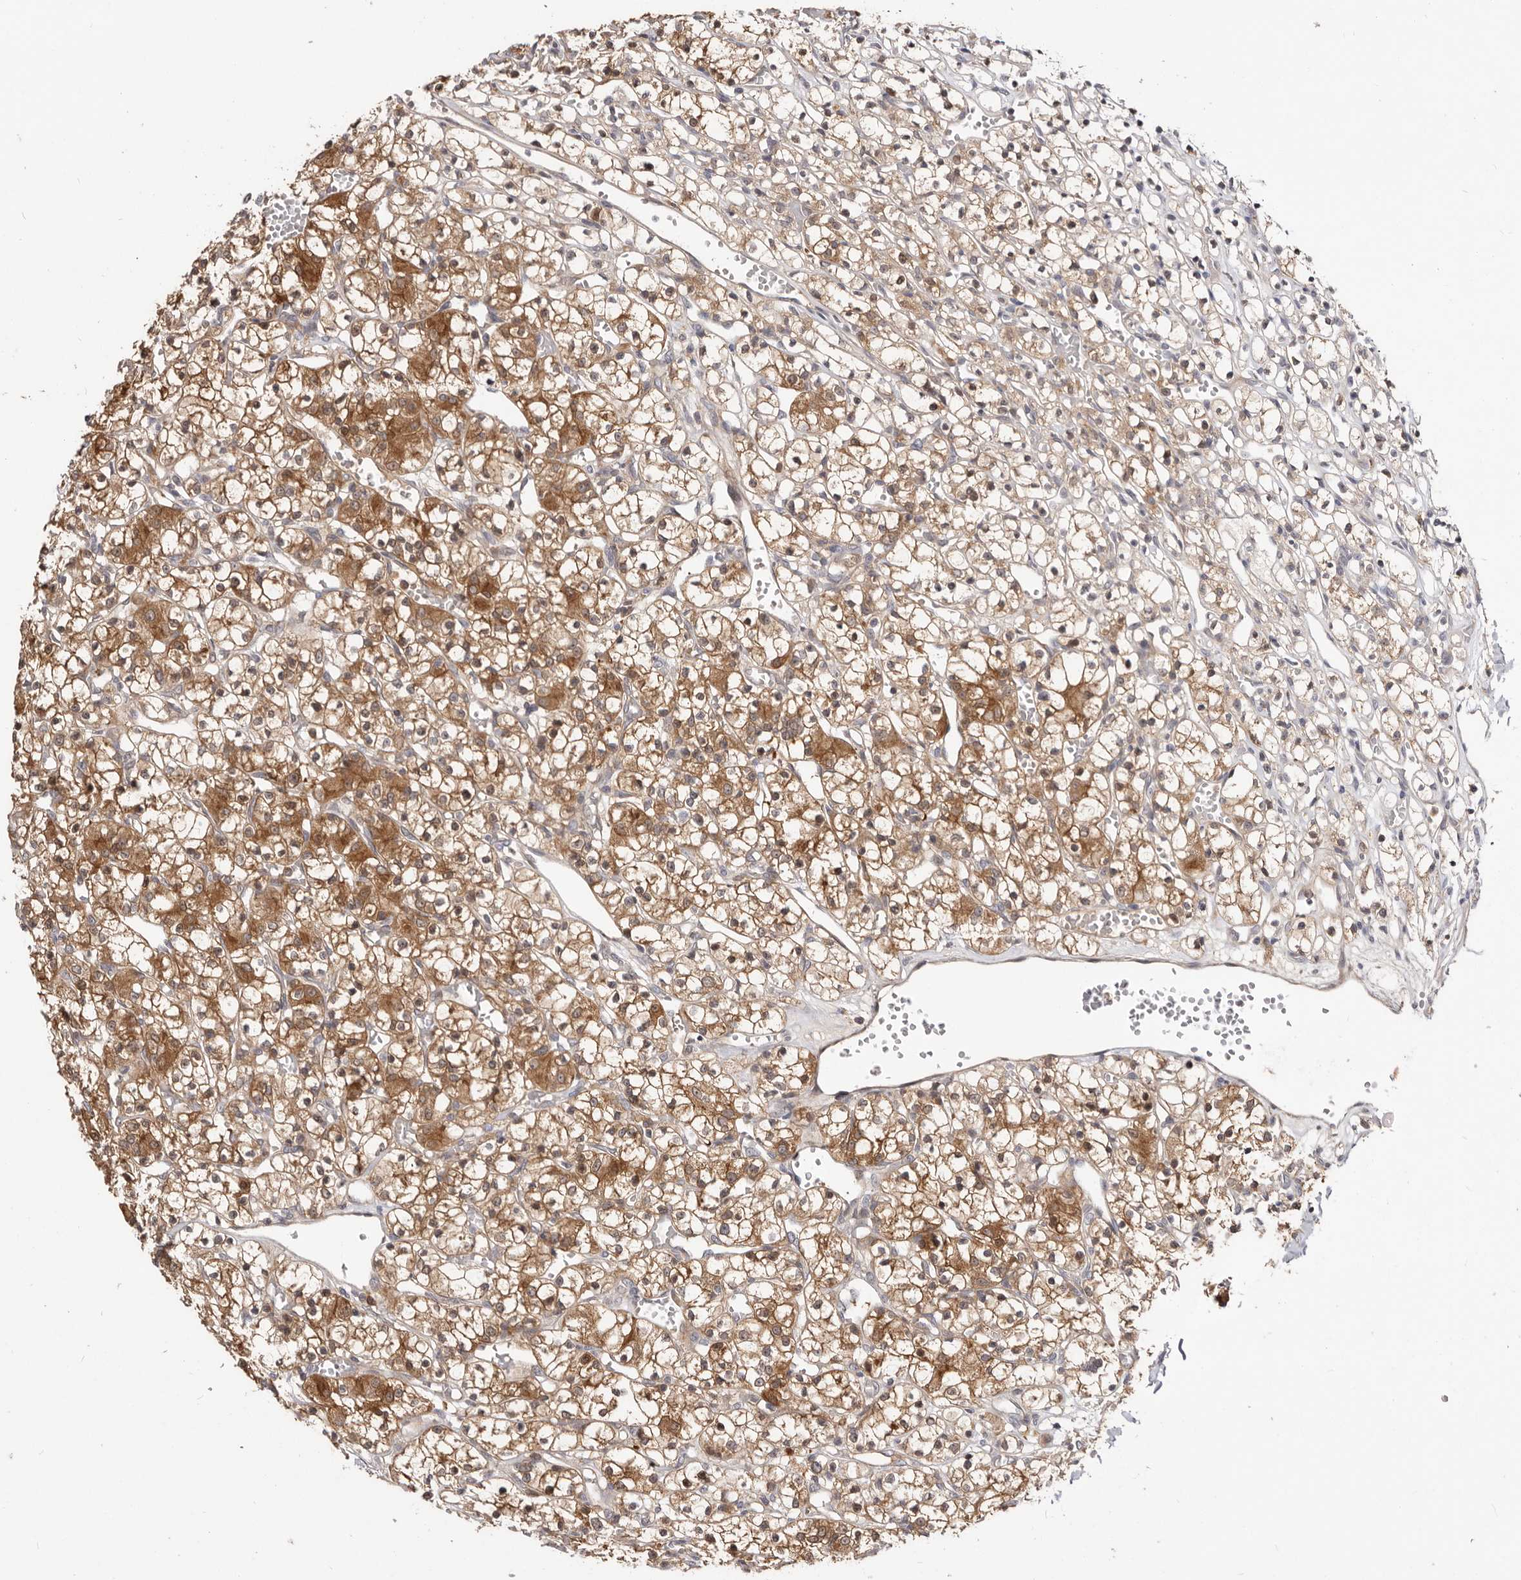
{"staining": {"intensity": "moderate", "quantity": ">75%", "location": "cytoplasmic/membranous"}, "tissue": "renal cancer", "cell_type": "Tumor cells", "image_type": "cancer", "snomed": [{"axis": "morphology", "description": "Adenocarcinoma, NOS"}, {"axis": "topography", "description": "Kidney"}], "caption": "A brown stain shows moderate cytoplasmic/membranous expression of a protein in renal adenocarcinoma tumor cells.", "gene": "TC2N", "patient": {"sex": "female", "age": 59}}